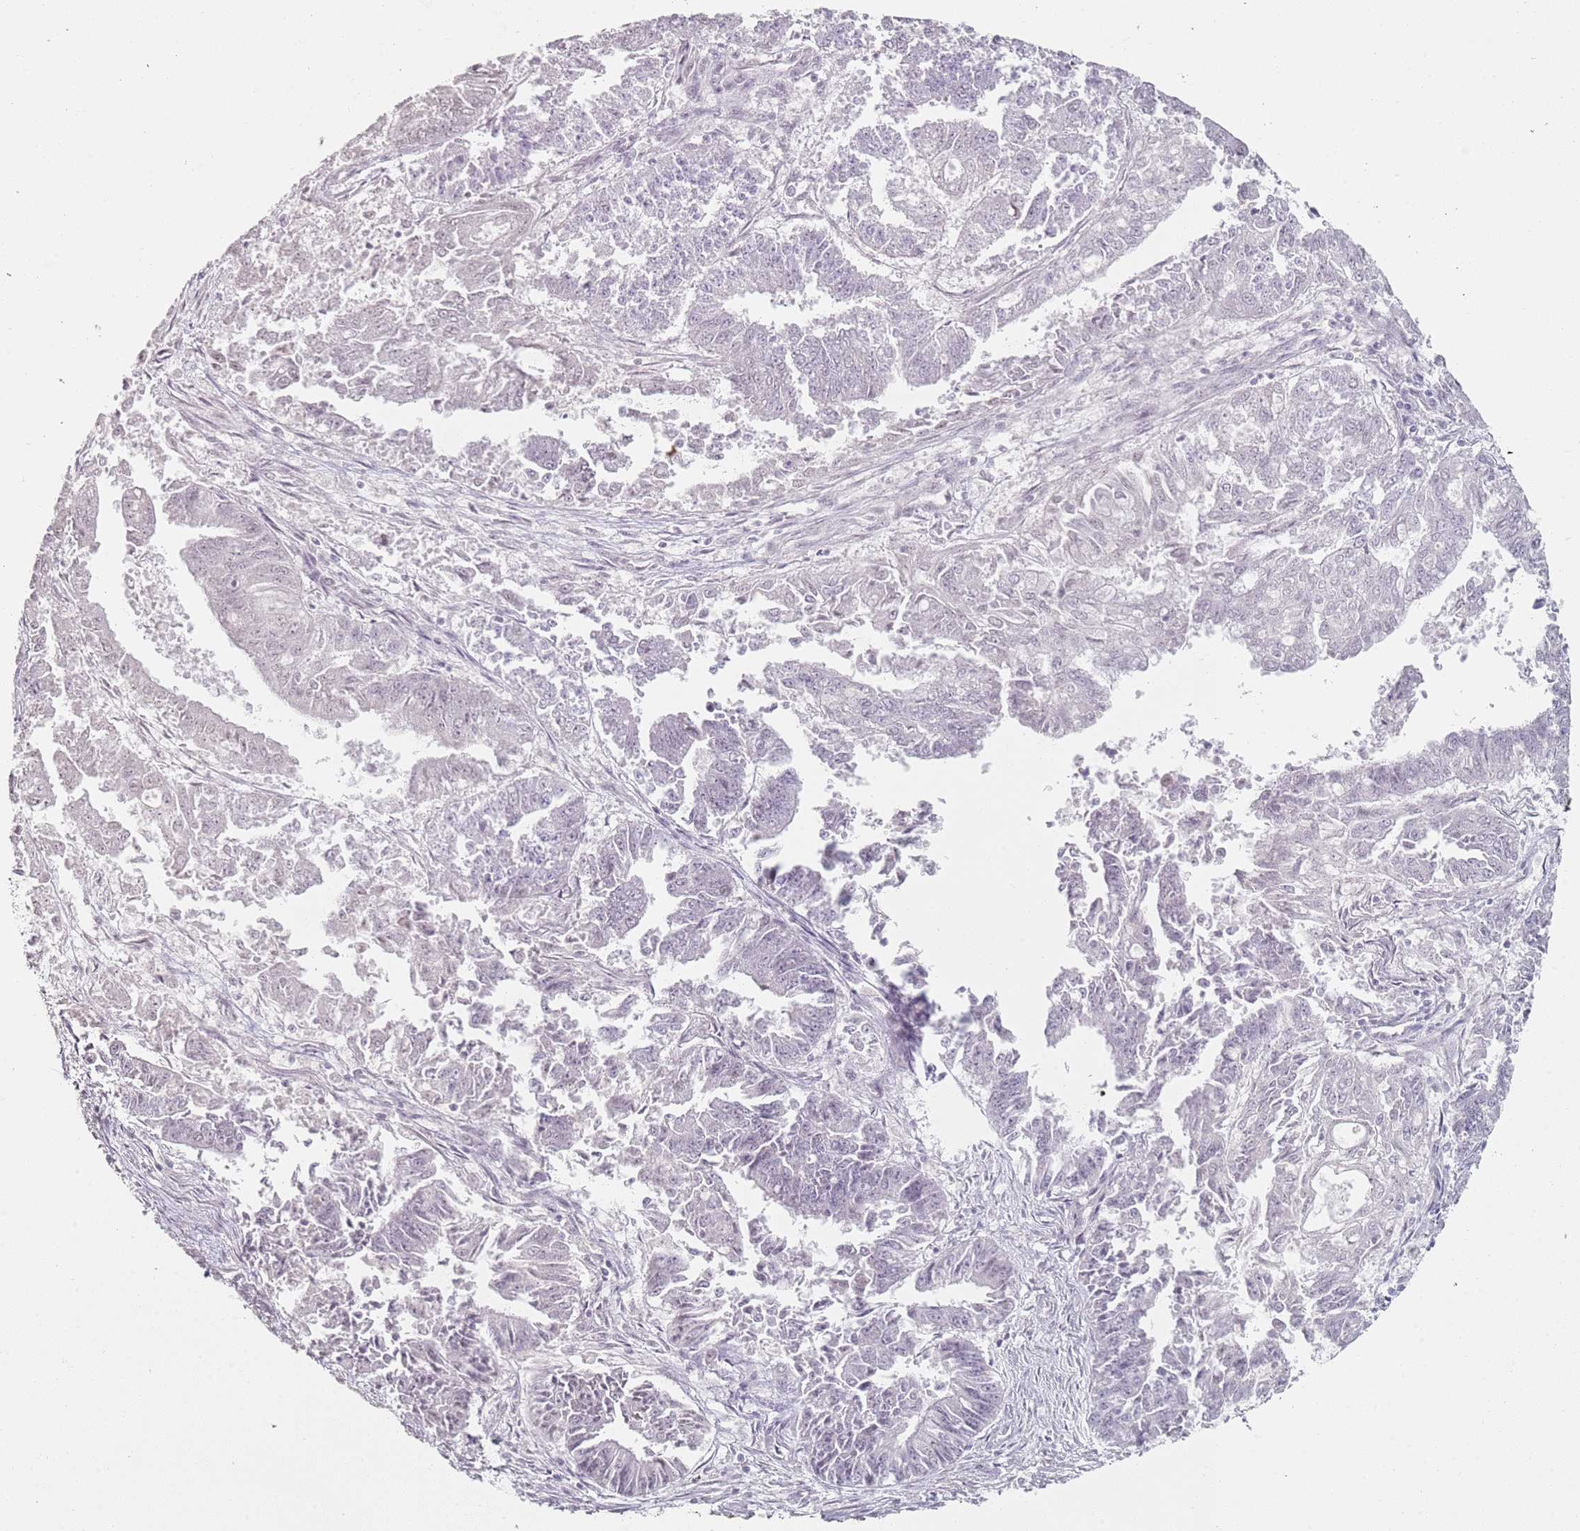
{"staining": {"intensity": "negative", "quantity": "none", "location": "none"}, "tissue": "endometrial cancer", "cell_type": "Tumor cells", "image_type": "cancer", "snomed": [{"axis": "morphology", "description": "Adenocarcinoma, NOS"}, {"axis": "topography", "description": "Endometrium"}], "caption": "Immunohistochemistry (IHC) histopathology image of neoplastic tissue: adenocarcinoma (endometrial) stained with DAB reveals no significant protein positivity in tumor cells.", "gene": "DNAH11", "patient": {"sex": "female", "age": 73}}